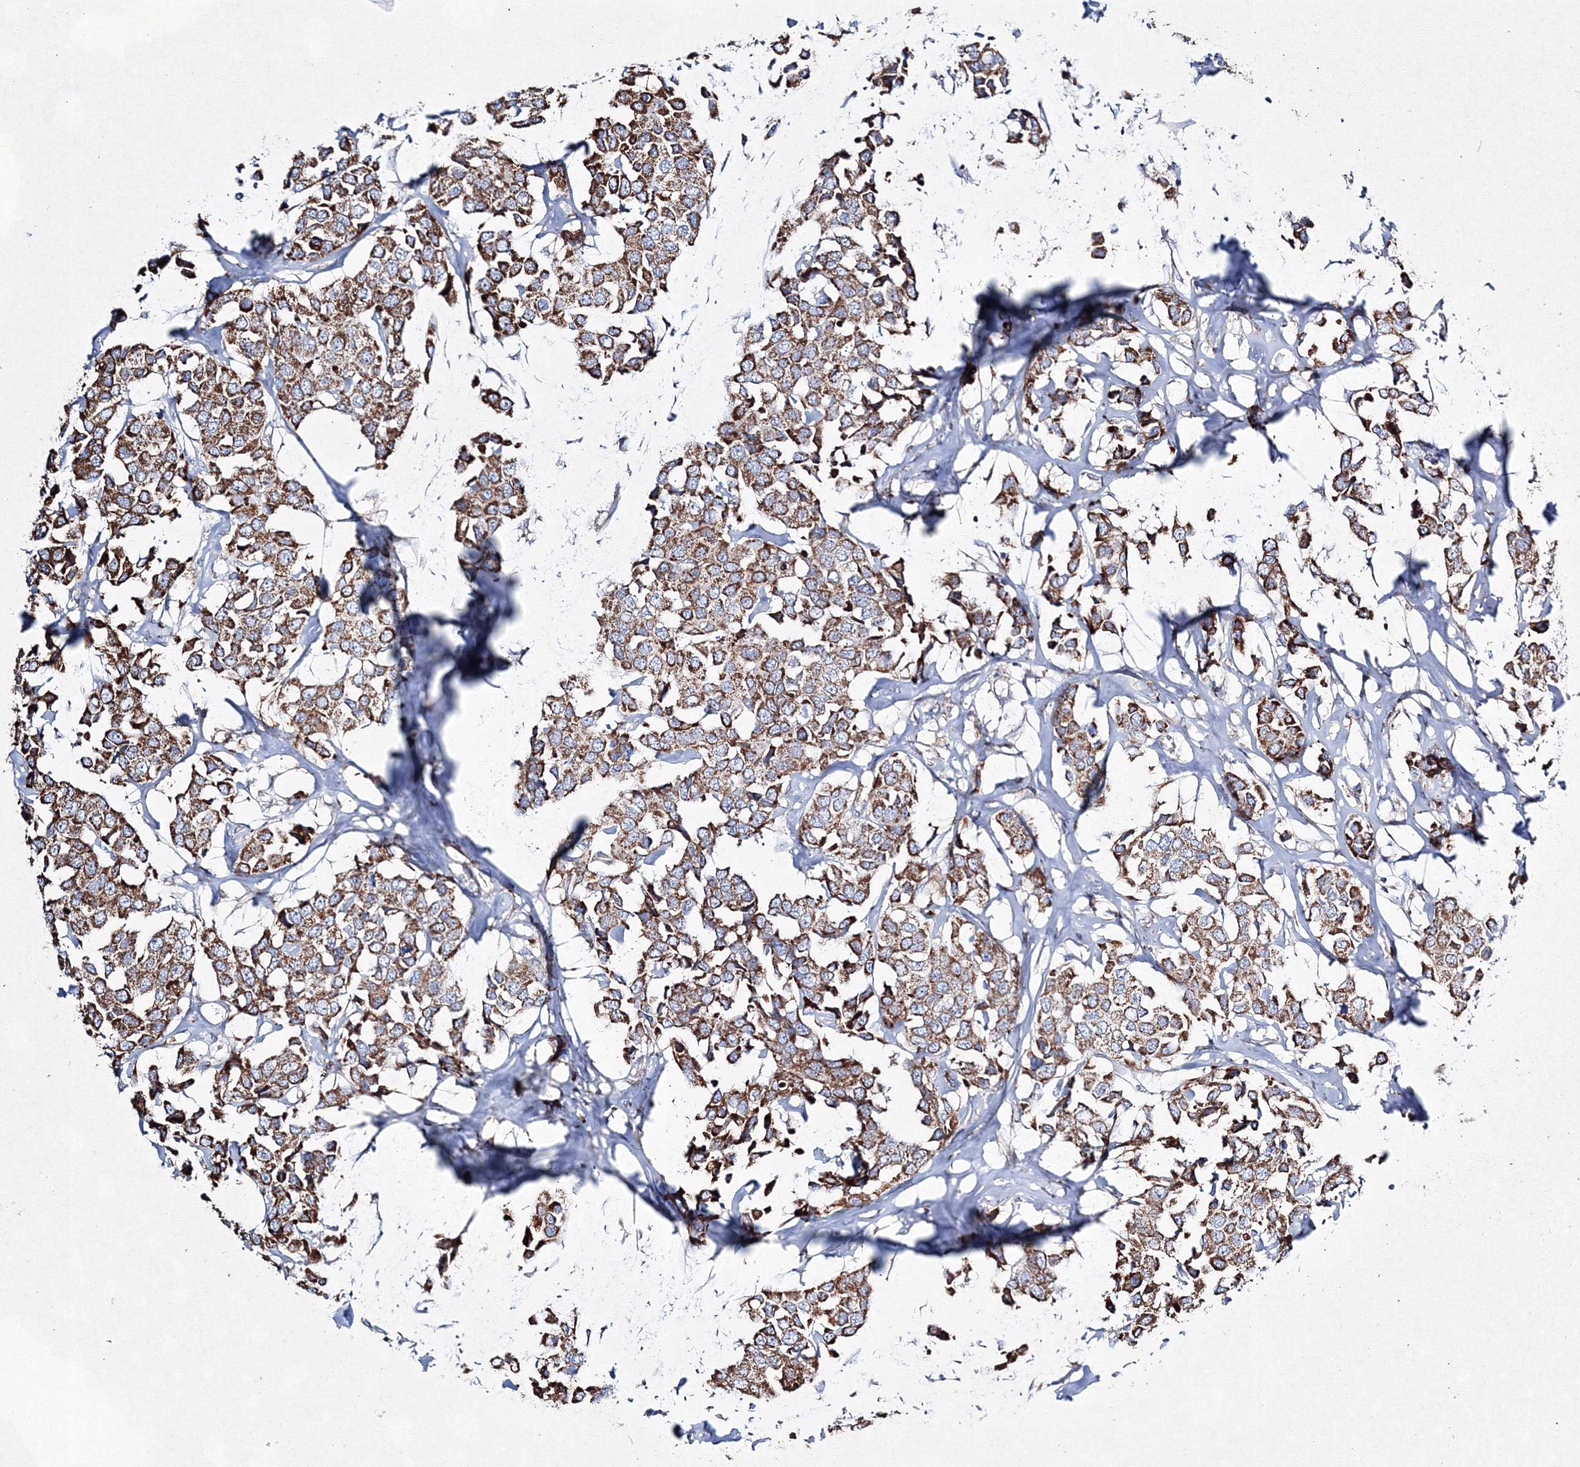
{"staining": {"intensity": "moderate", "quantity": ">75%", "location": "cytoplasmic/membranous"}, "tissue": "breast cancer", "cell_type": "Tumor cells", "image_type": "cancer", "snomed": [{"axis": "morphology", "description": "Duct carcinoma"}, {"axis": "topography", "description": "Breast"}], "caption": "High-magnification brightfield microscopy of breast cancer stained with DAB (3,3'-diaminobenzidine) (brown) and counterstained with hematoxylin (blue). tumor cells exhibit moderate cytoplasmic/membranous expression is seen in approximately>75% of cells.", "gene": "IGSF9", "patient": {"sex": "female", "age": 80}}